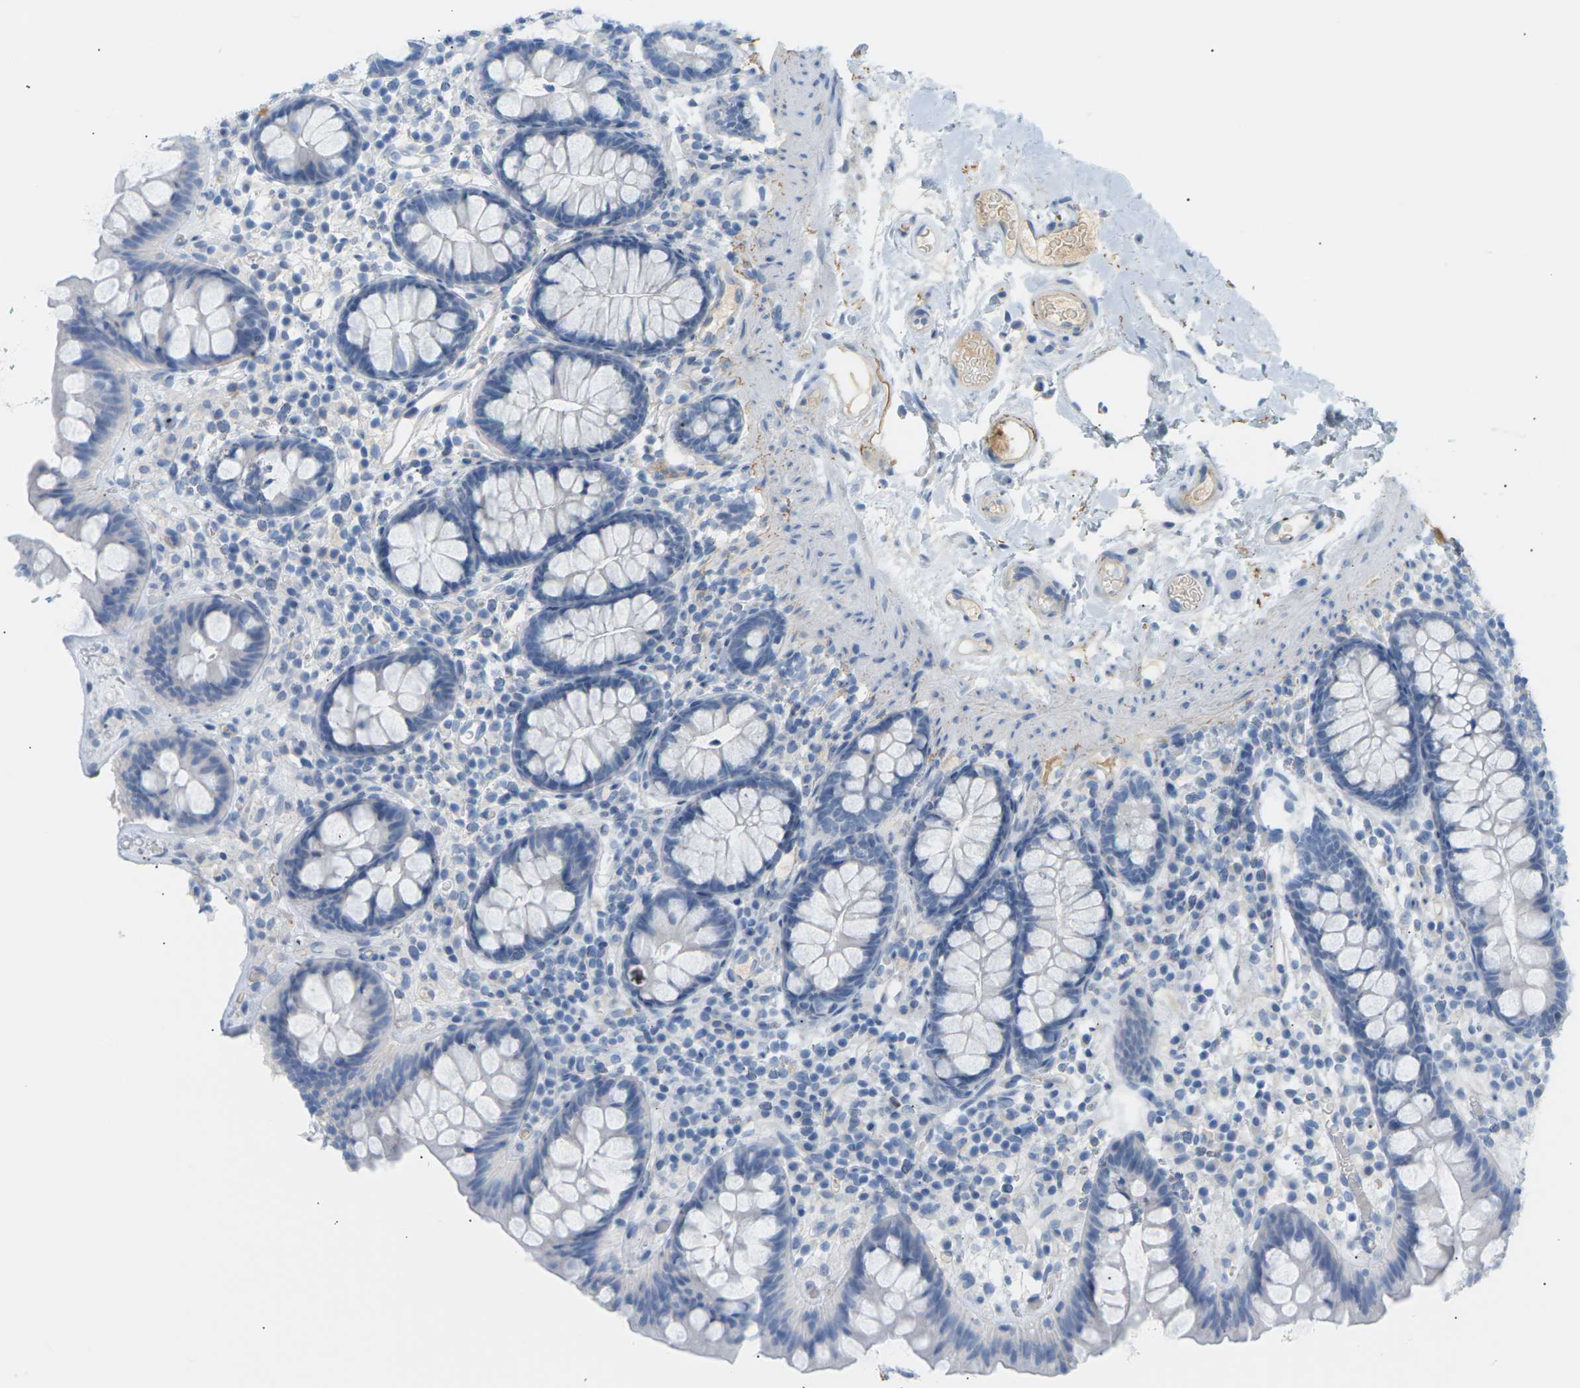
{"staining": {"intensity": "negative", "quantity": "none", "location": "none"}, "tissue": "colon", "cell_type": "Endothelial cells", "image_type": "normal", "snomed": [{"axis": "morphology", "description": "Normal tissue, NOS"}, {"axis": "topography", "description": "Colon"}], "caption": "A high-resolution histopathology image shows immunohistochemistry staining of unremarkable colon, which reveals no significant positivity in endothelial cells.", "gene": "CLU", "patient": {"sex": "female", "age": 80}}